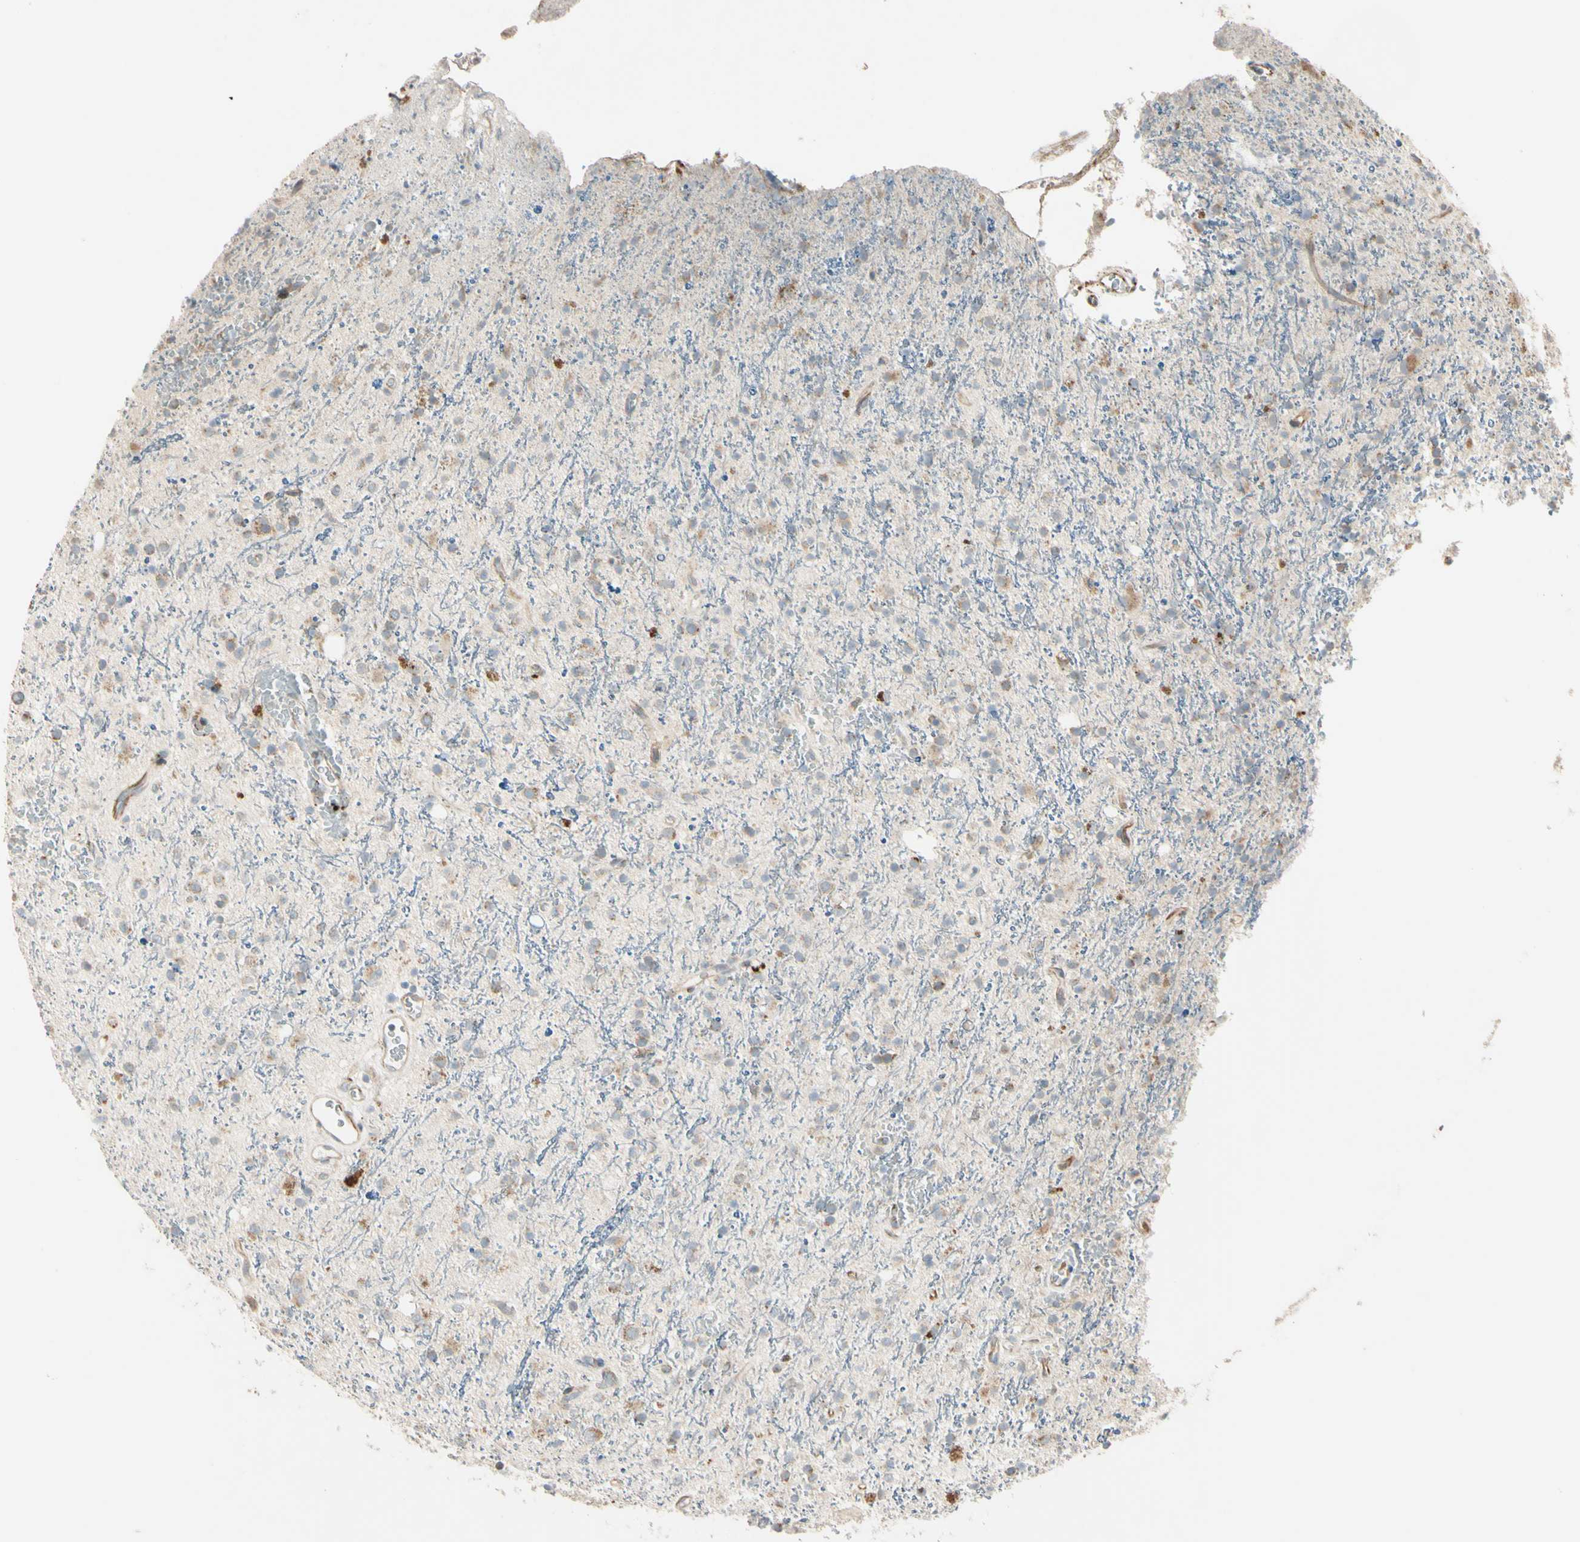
{"staining": {"intensity": "weak", "quantity": "<25%", "location": "cytoplasmic/membranous"}, "tissue": "glioma", "cell_type": "Tumor cells", "image_type": "cancer", "snomed": [{"axis": "morphology", "description": "Glioma, malignant, High grade"}, {"axis": "topography", "description": "Brain"}], "caption": "DAB immunohistochemical staining of human glioma demonstrates no significant positivity in tumor cells.", "gene": "NDFIP1", "patient": {"sex": "male", "age": 47}}